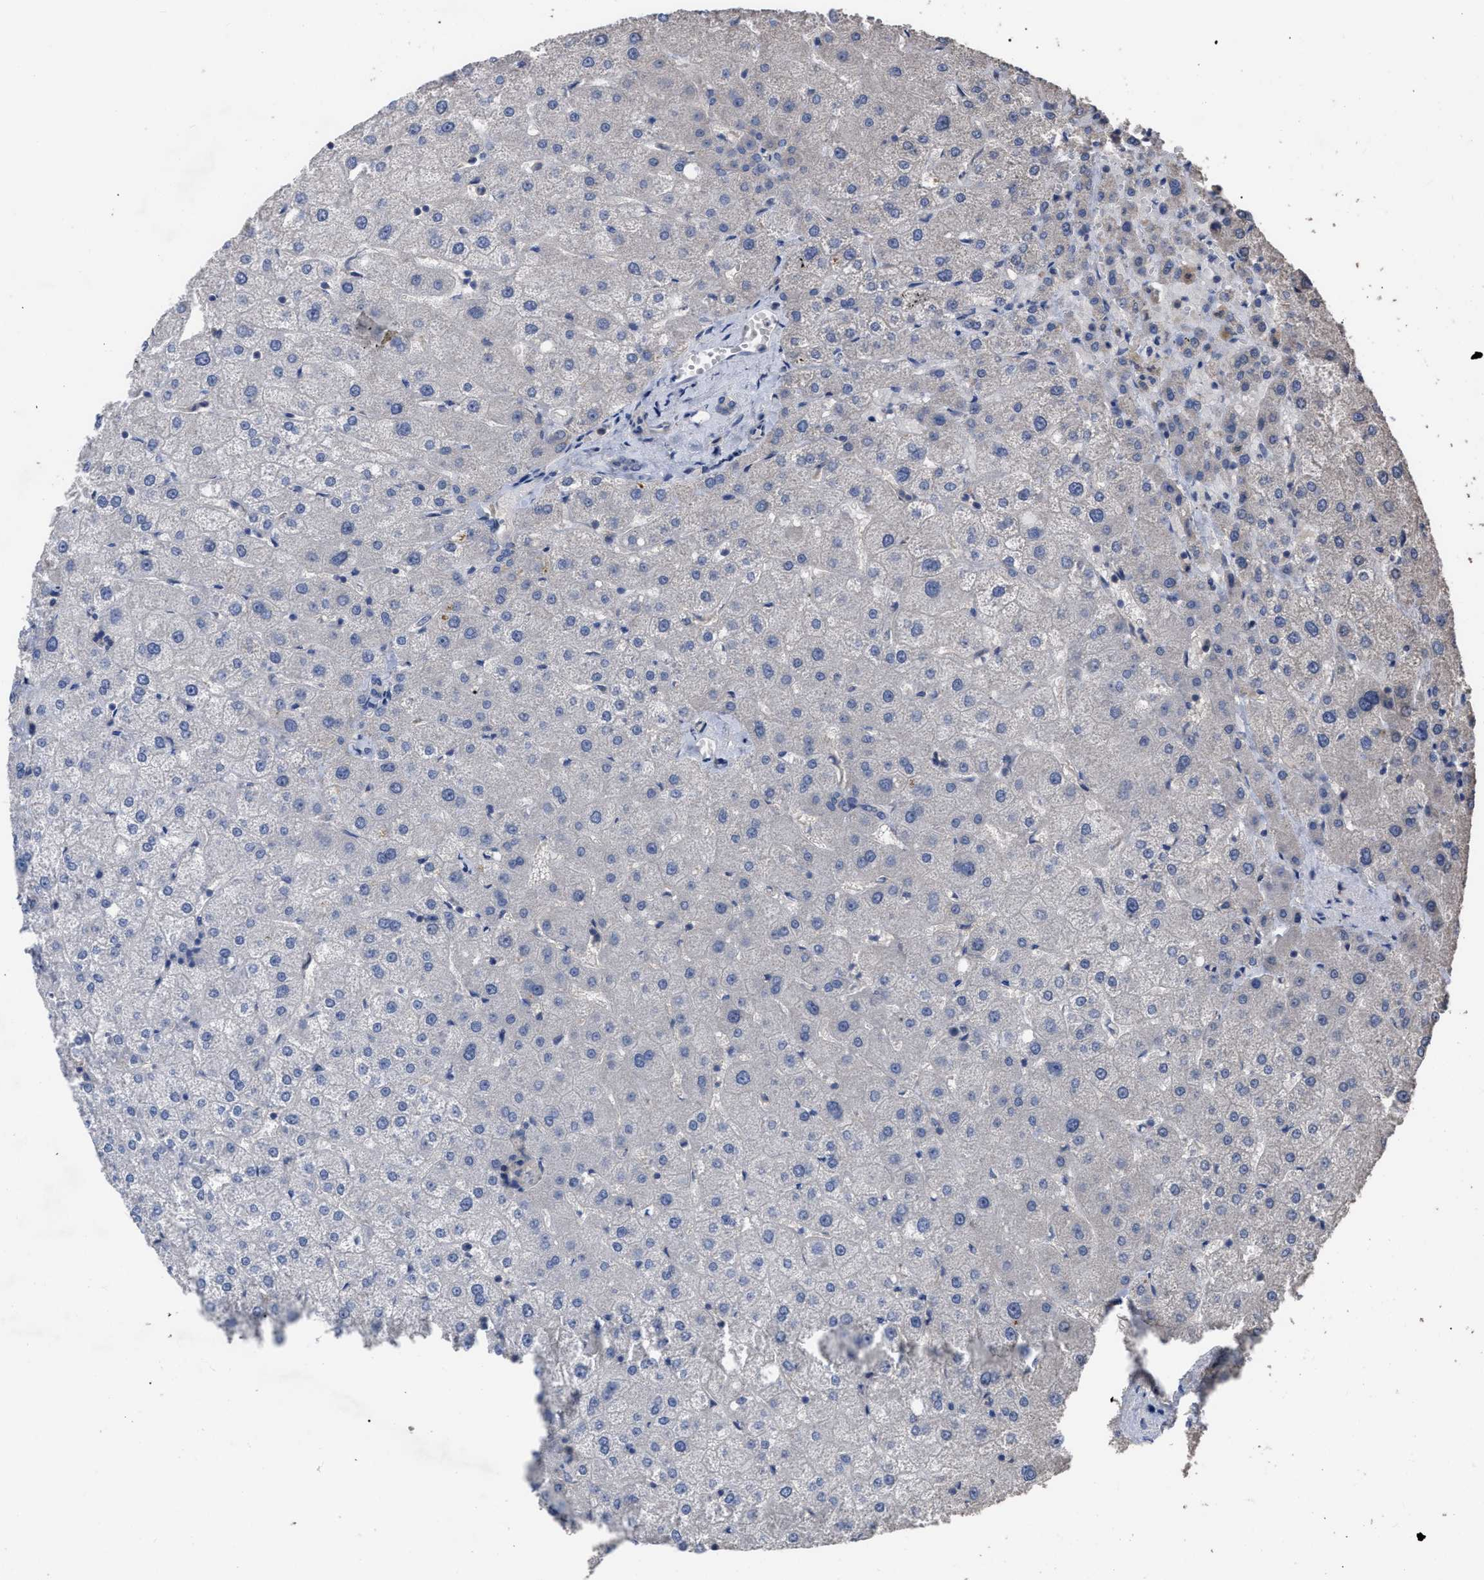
{"staining": {"intensity": "negative", "quantity": "none", "location": "none"}, "tissue": "liver", "cell_type": "Cholangiocytes", "image_type": "normal", "snomed": [{"axis": "morphology", "description": "Normal tissue, NOS"}, {"axis": "topography", "description": "Liver"}], "caption": "High magnification brightfield microscopy of unremarkable liver stained with DAB (brown) and counterstained with hematoxylin (blue): cholangiocytes show no significant staining.", "gene": "BTN2A1", "patient": {"sex": "male", "age": 73}}